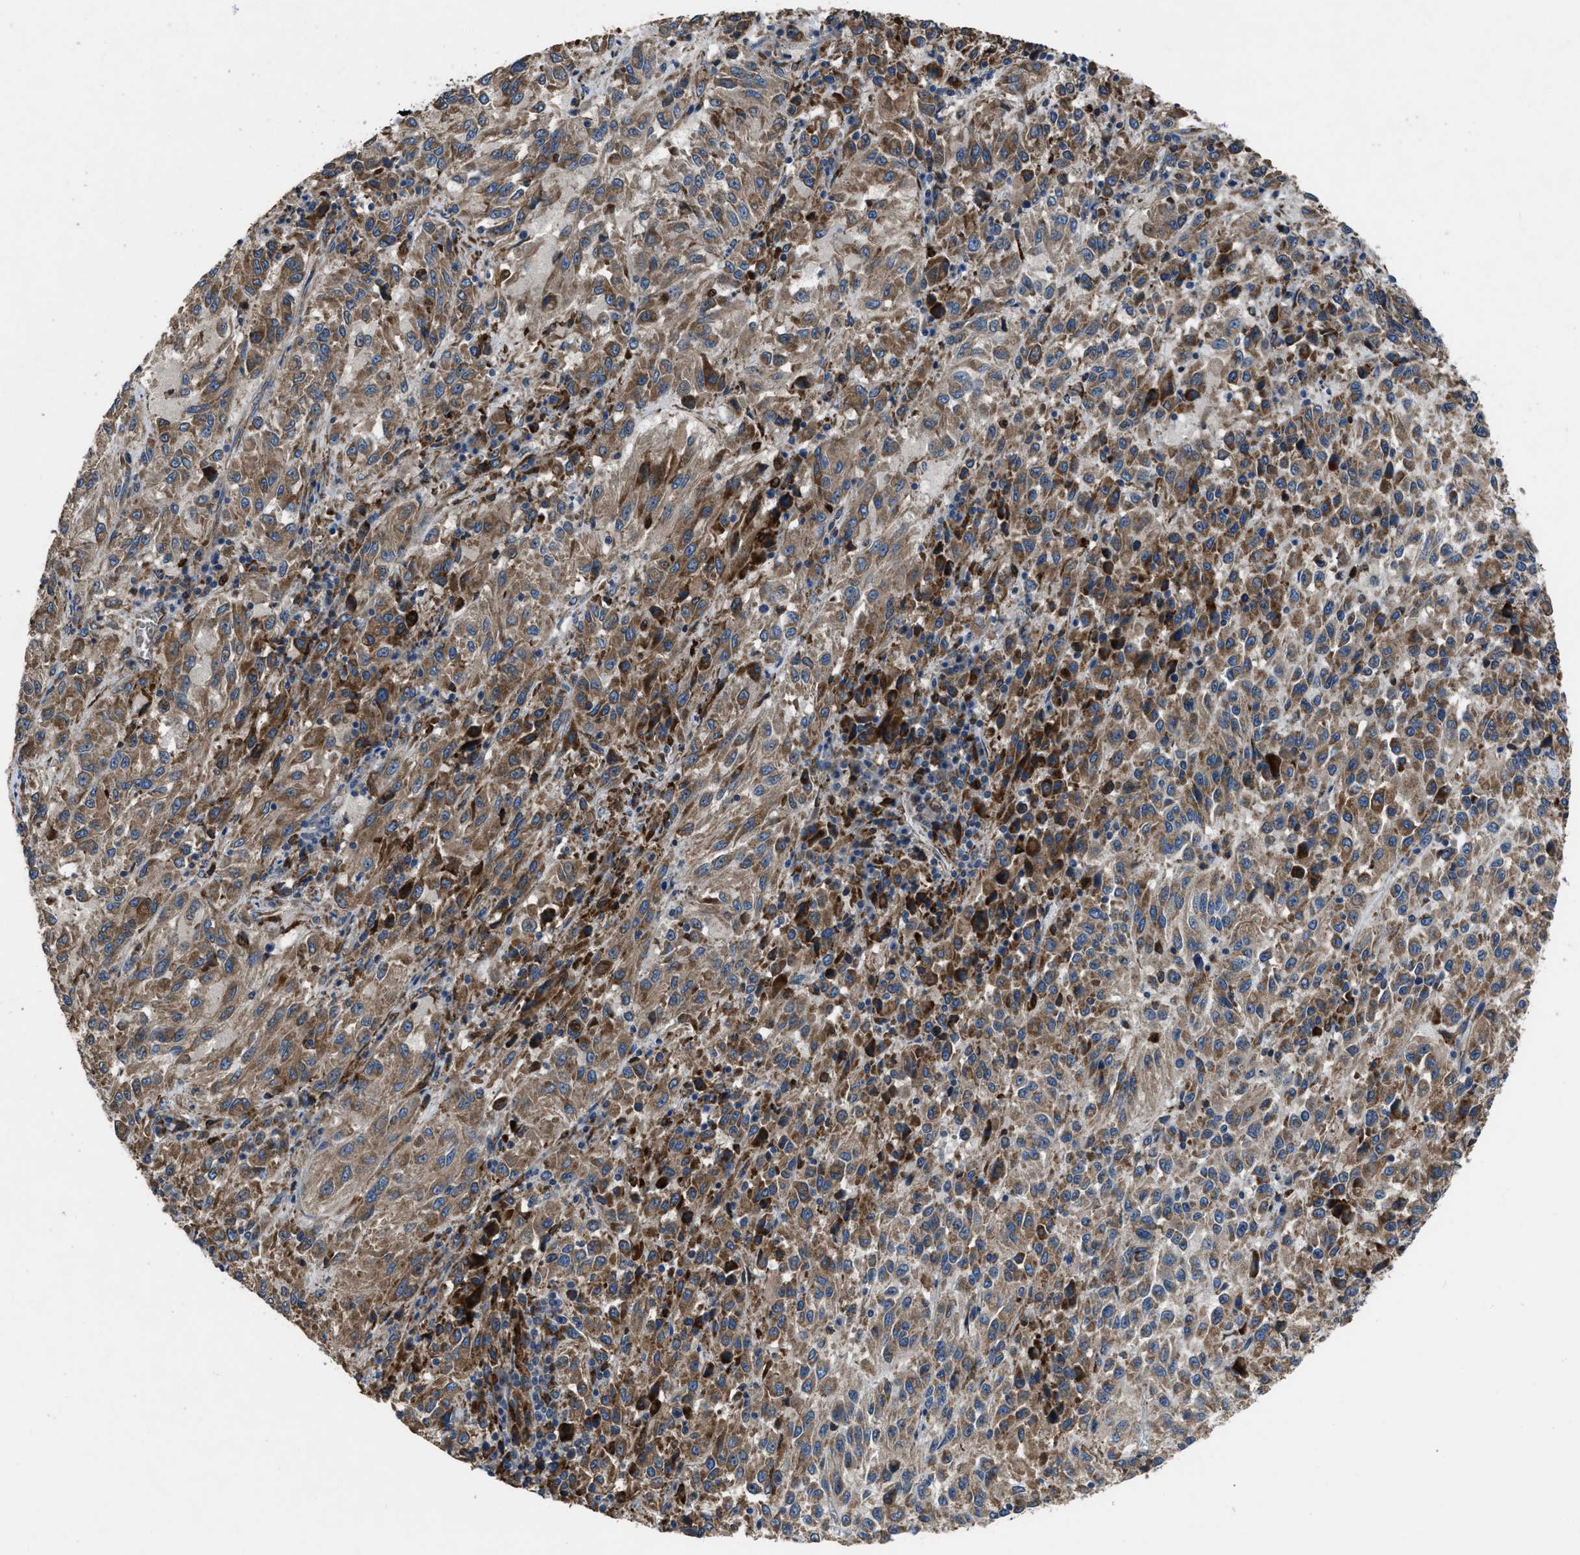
{"staining": {"intensity": "moderate", "quantity": ">75%", "location": "cytoplasmic/membranous"}, "tissue": "melanoma", "cell_type": "Tumor cells", "image_type": "cancer", "snomed": [{"axis": "morphology", "description": "Malignant melanoma, Metastatic site"}, {"axis": "topography", "description": "Lung"}], "caption": "There is medium levels of moderate cytoplasmic/membranous positivity in tumor cells of malignant melanoma (metastatic site), as demonstrated by immunohistochemical staining (brown color).", "gene": "ANGPT1", "patient": {"sex": "male", "age": 64}}